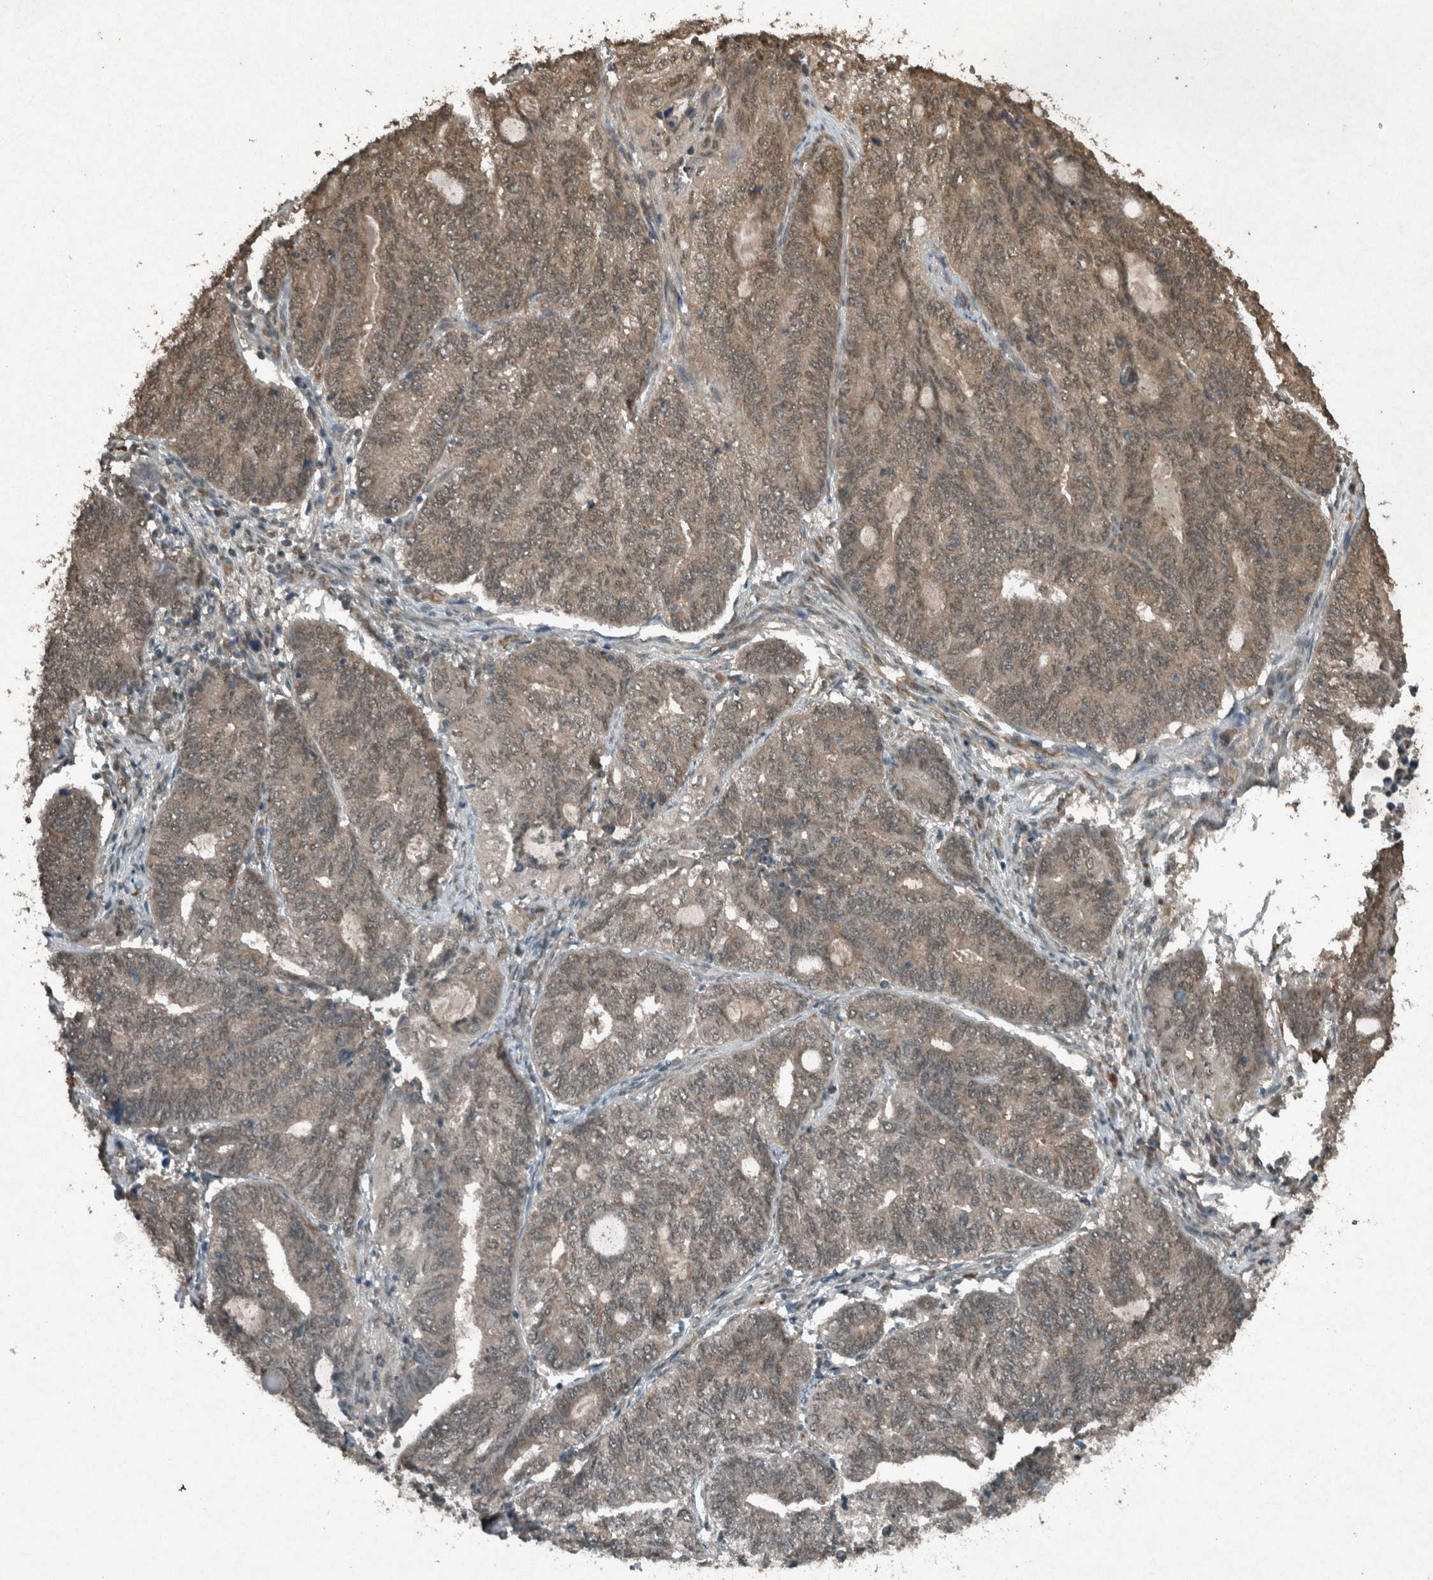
{"staining": {"intensity": "weak", "quantity": ">75%", "location": "cytoplasmic/membranous,nuclear"}, "tissue": "endometrial cancer", "cell_type": "Tumor cells", "image_type": "cancer", "snomed": [{"axis": "morphology", "description": "Adenocarcinoma, NOS"}, {"axis": "topography", "description": "Uterus"}, {"axis": "topography", "description": "Endometrium"}], "caption": "Immunohistochemistry histopathology image of neoplastic tissue: human adenocarcinoma (endometrial) stained using IHC reveals low levels of weak protein expression localized specifically in the cytoplasmic/membranous and nuclear of tumor cells, appearing as a cytoplasmic/membranous and nuclear brown color.", "gene": "ARHGEF12", "patient": {"sex": "female", "age": 70}}